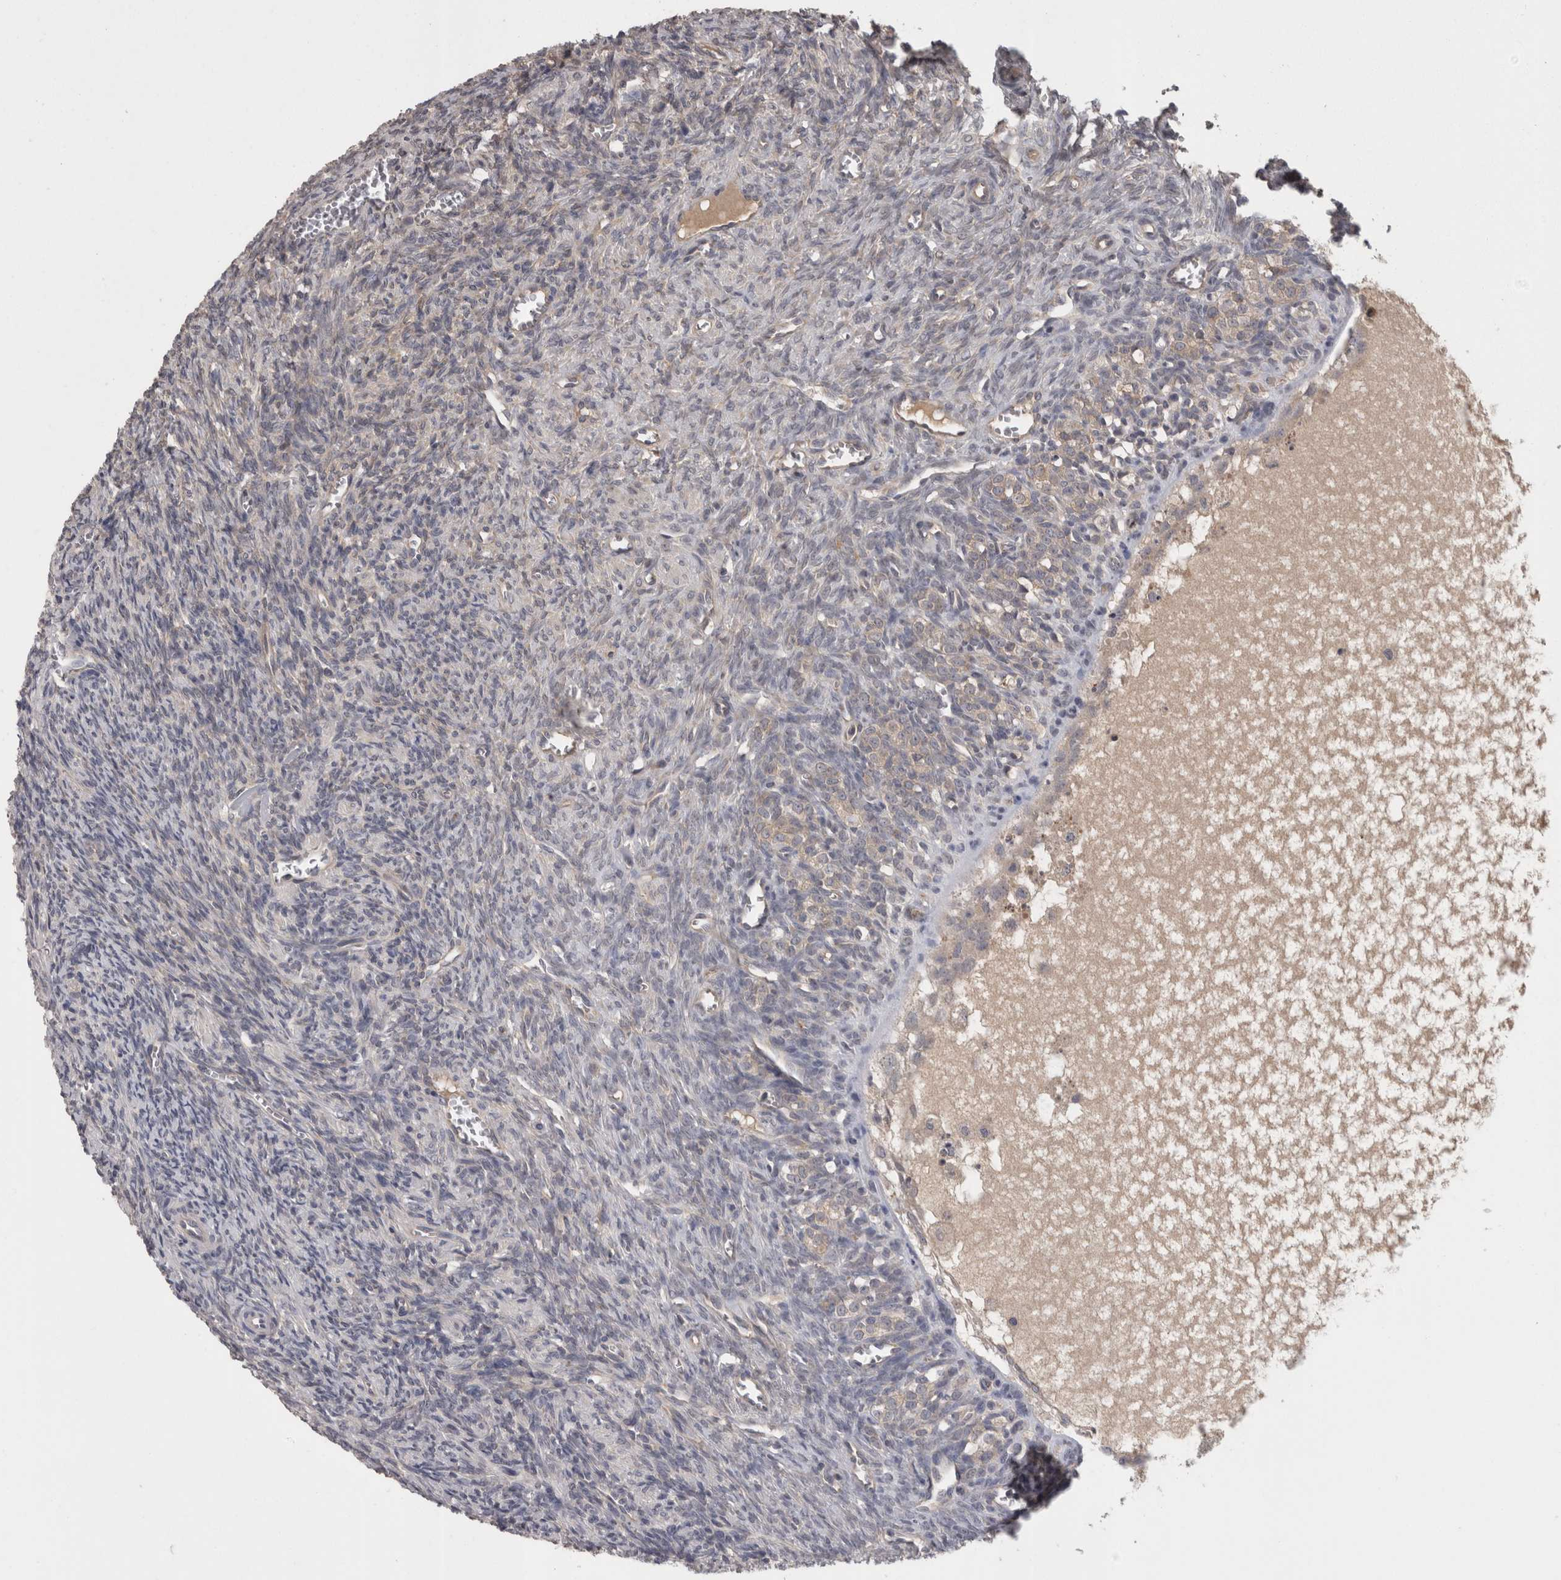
{"staining": {"intensity": "negative", "quantity": "none", "location": "none"}, "tissue": "ovary", "cell_type": "Ovarian stroma cells", "image_type": "normal", "snomed": [{"axis": "morphology", "description": "Normal tissue, NOS"}, {"axis": "topography", "description": "Ovary"}], "caption": "Image shows no significant protein expression in ovarian stroma cells of unremarkable ovary.", "gene": "PON3", "patient": {"sex": "female", "age": 27}}